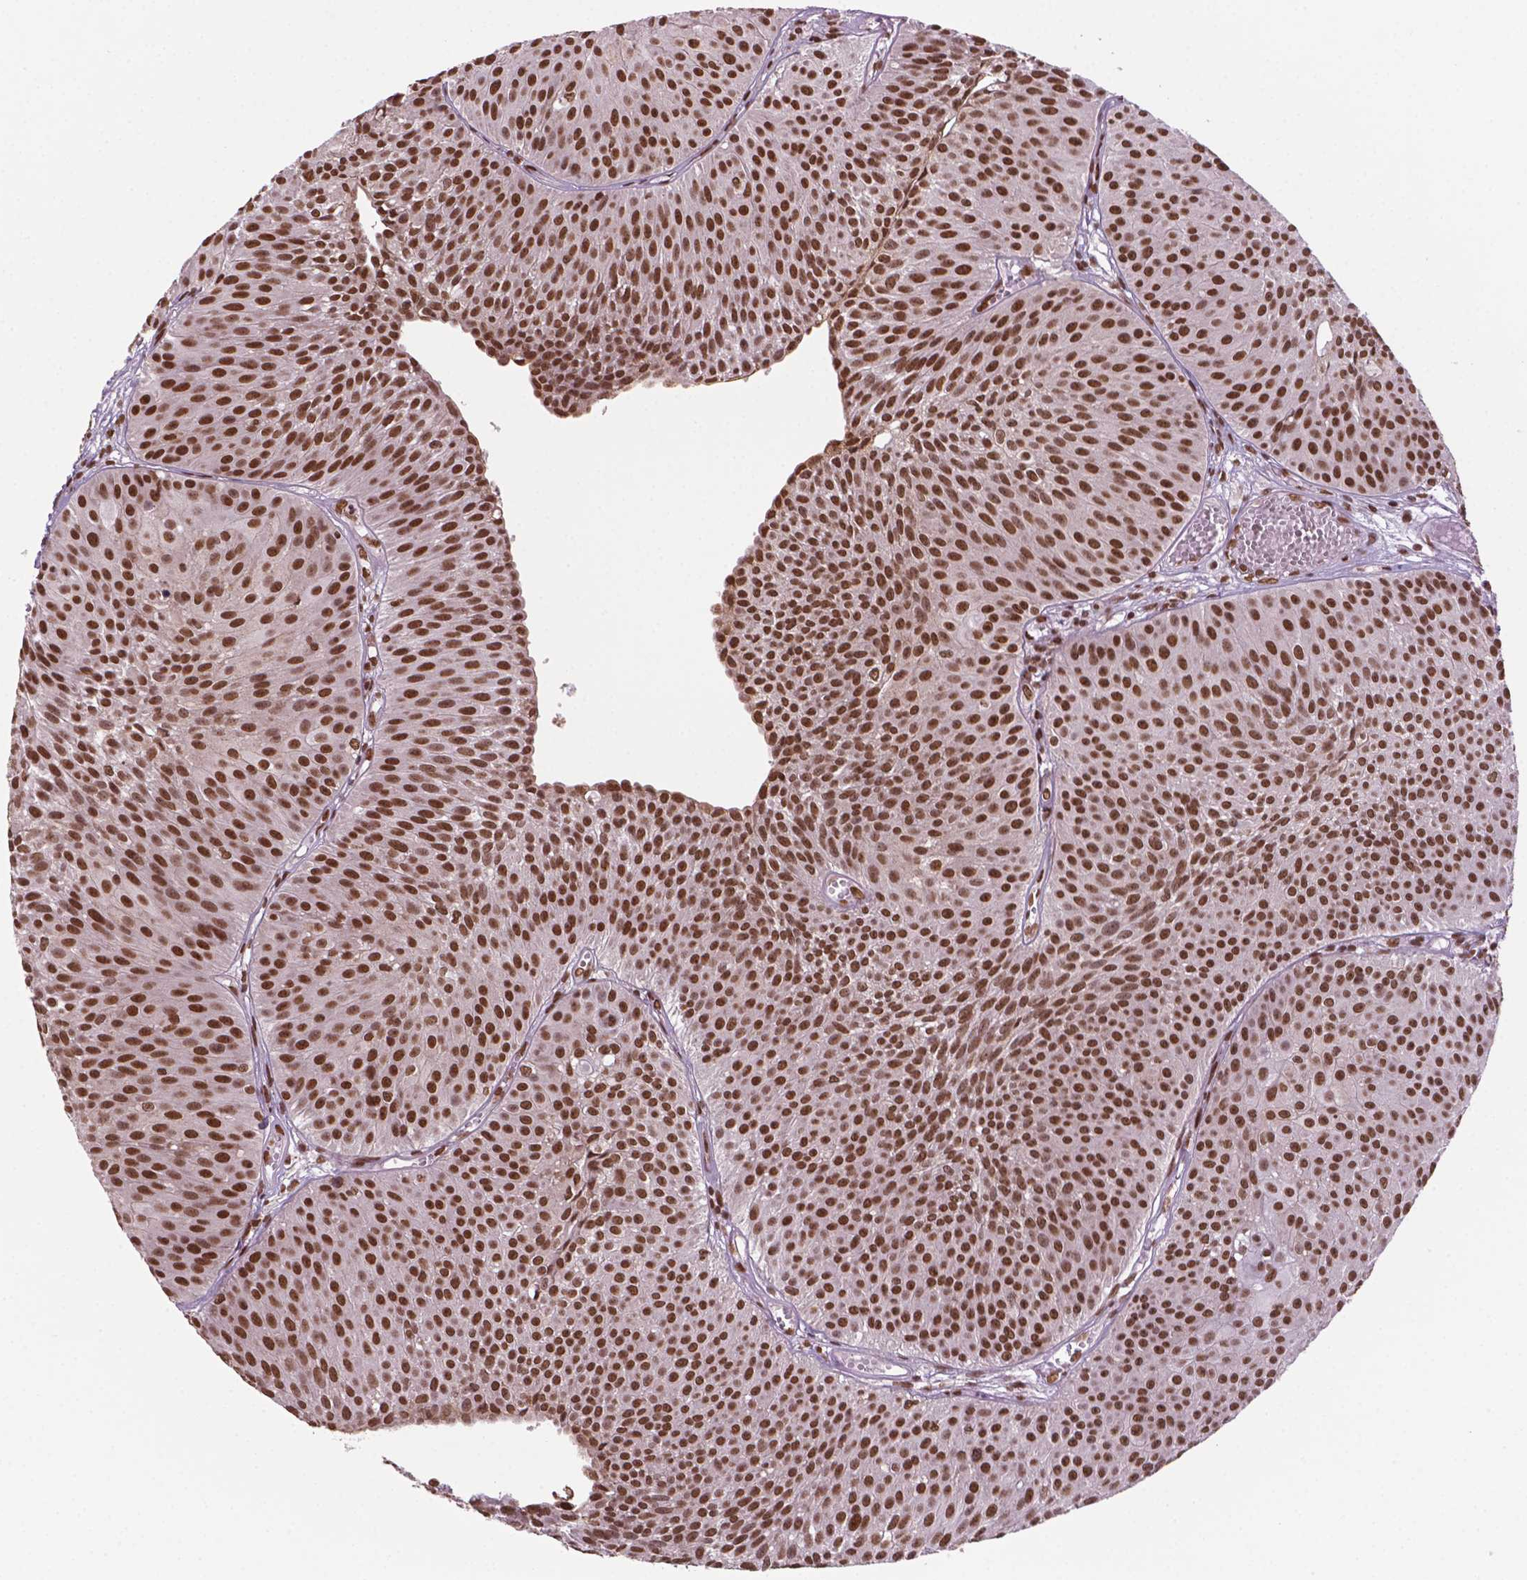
{"staining": {"intensity": "strong", "quantity": ">75%", "location": "nuclear"}, "tissue": "urothelial cancer", "cell_type": "Tumor cells", "image_type": "cancer", "snomed": [{"axis": "morphology", "description": "Urothelial carcinoma, Low grade"}, {"axis": "topography", "description": "Urinary bladder"}], "caption": "Urothelial cancer stained for a protein shows strong nuclear positivity in tumor cells.", "gene": "SIRT6", "patient": {"sex": "male", "age": 63}}